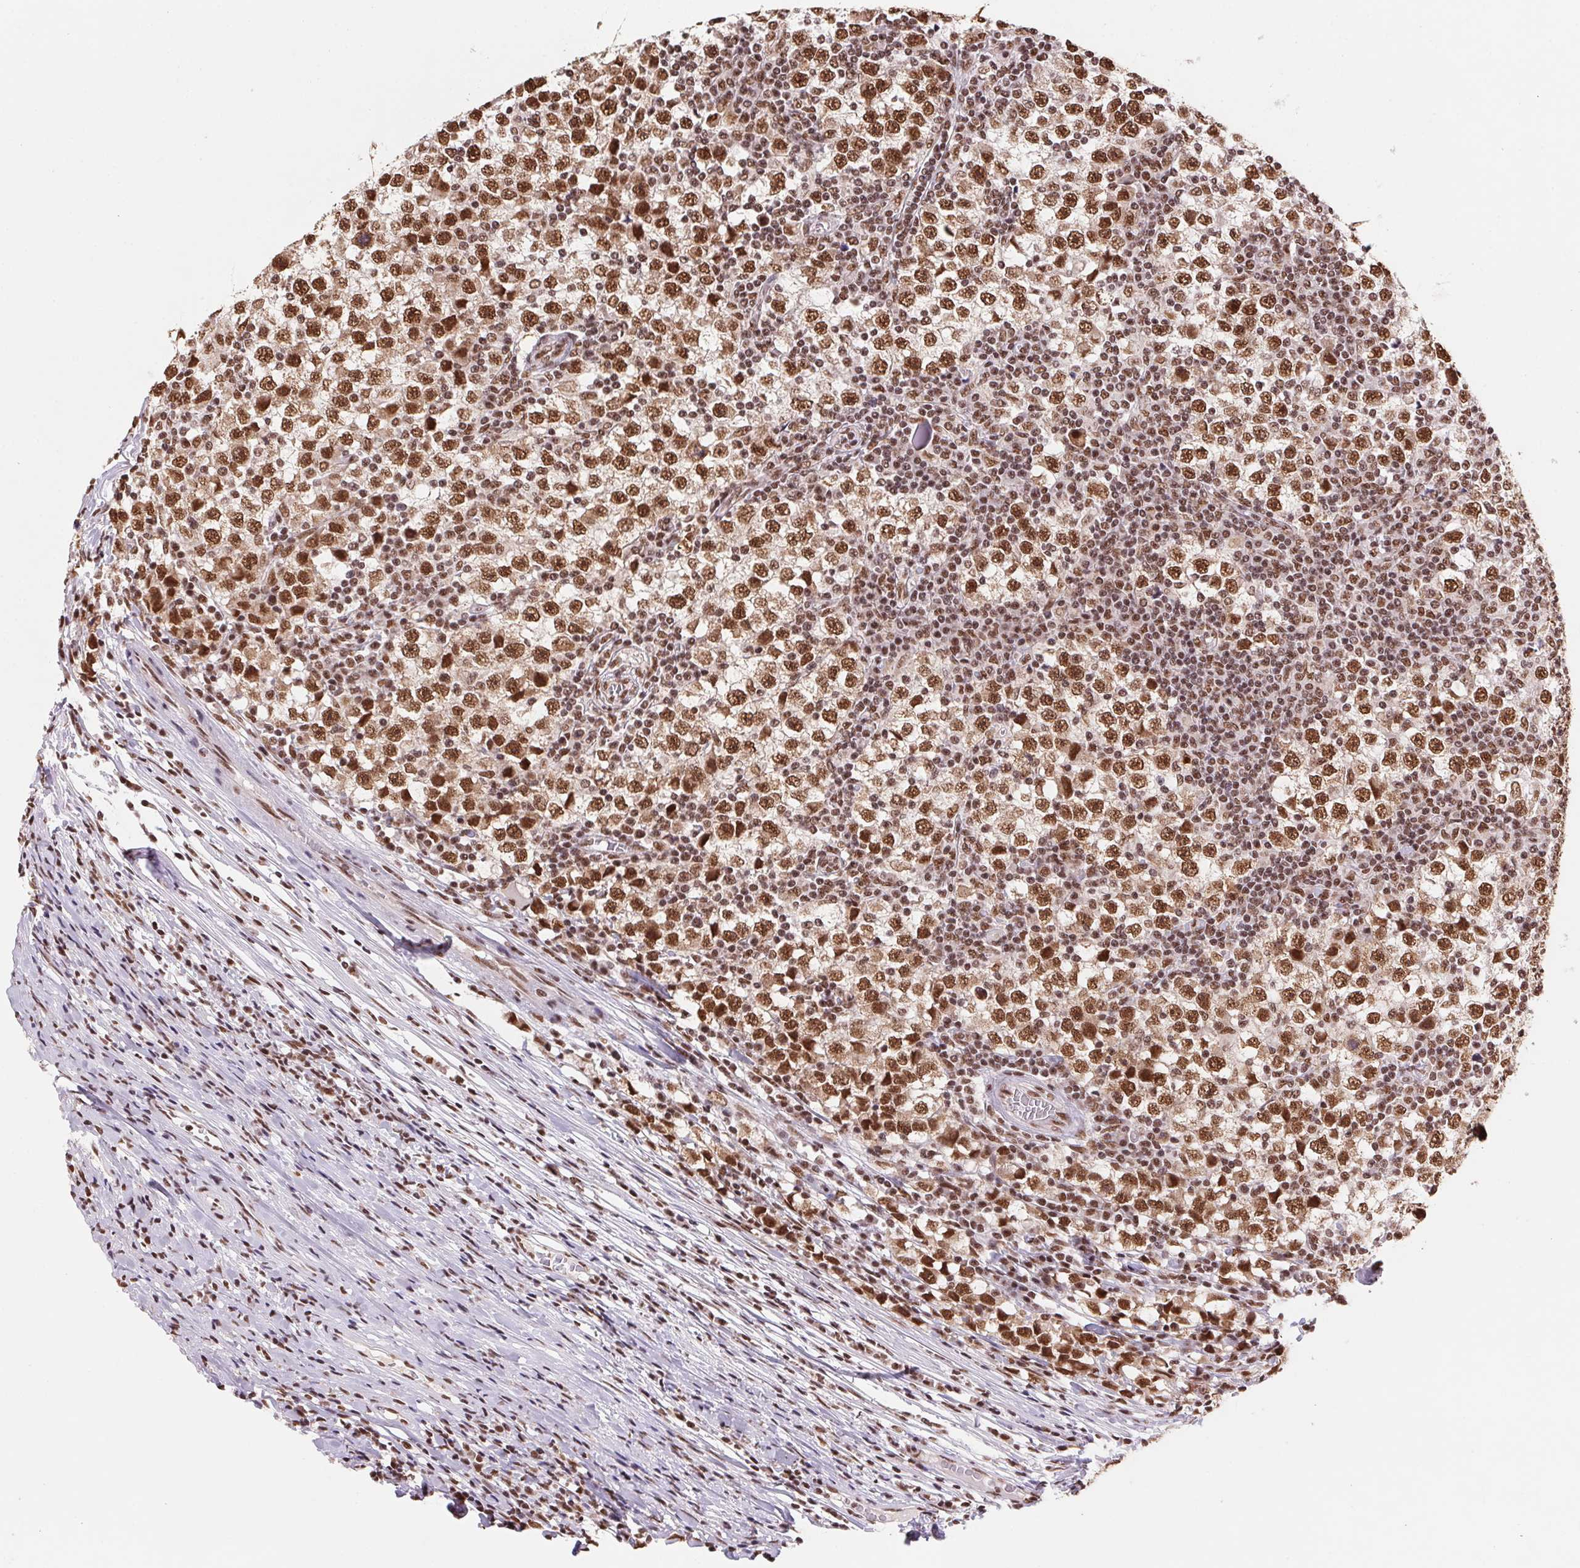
{"staining": {"intensity": "strong", "quantity": ">75%", "location": "nuclear"}, "tissue": "testis cancer", "cell_type": "Tumor cells", "image_type": "cancer", "snomed": [{"axis": "morphology", "description": "Seminoma, NOS"}, {"axis": "topography", "description": "Testis"}], "caption": "The image exhibits immunohistochemical staining of seminoma (testis). There is strong nuclear expression is present in about >75% of tumor cells. Immunohistochemistry stains the protein of interest in brown and the nuclei are stained blue.", "gene": "SNRPG", "patient": {"sex": "male", "age": 65}}